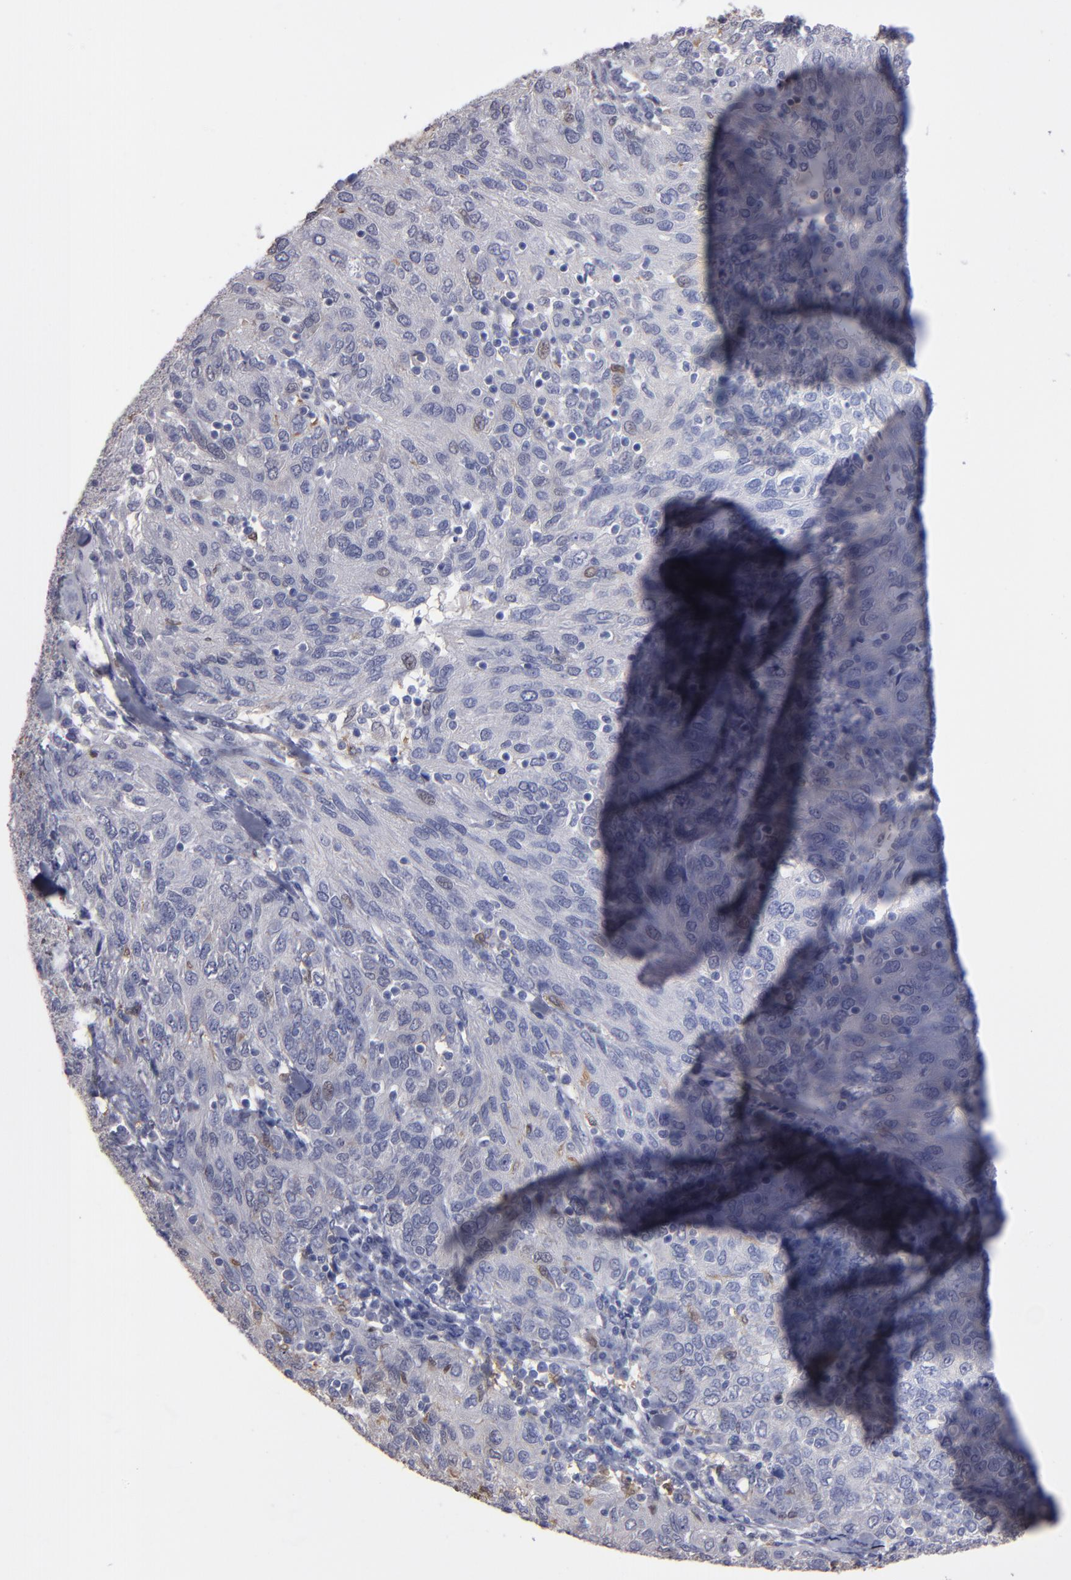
{"staining": {"intensity": "weak", "quantity": ">75%", "location": "cytoplasmic/membranous,nuclear"}, "tissue": "ovarian cancer", "cell_type": "Tumor cells", "image_type": "cancer", "snomed": [{"axis": "morphology", "description": "Carcinoma, endometroid"}, {"axis": "topography", "description": "Ovary"}], "caption": "Immunohistochemistry (DAB) staining of endometroid carcinoma (ovarian) displays weak cytoplasmic/membranous and nuclear protein staining in about >75% of tumor cells. (DAB IHC, brown staining for protein, blue staining for nuclei).", "gene": "NDRG2", "patient": {"sex": "female", "age": 50}}